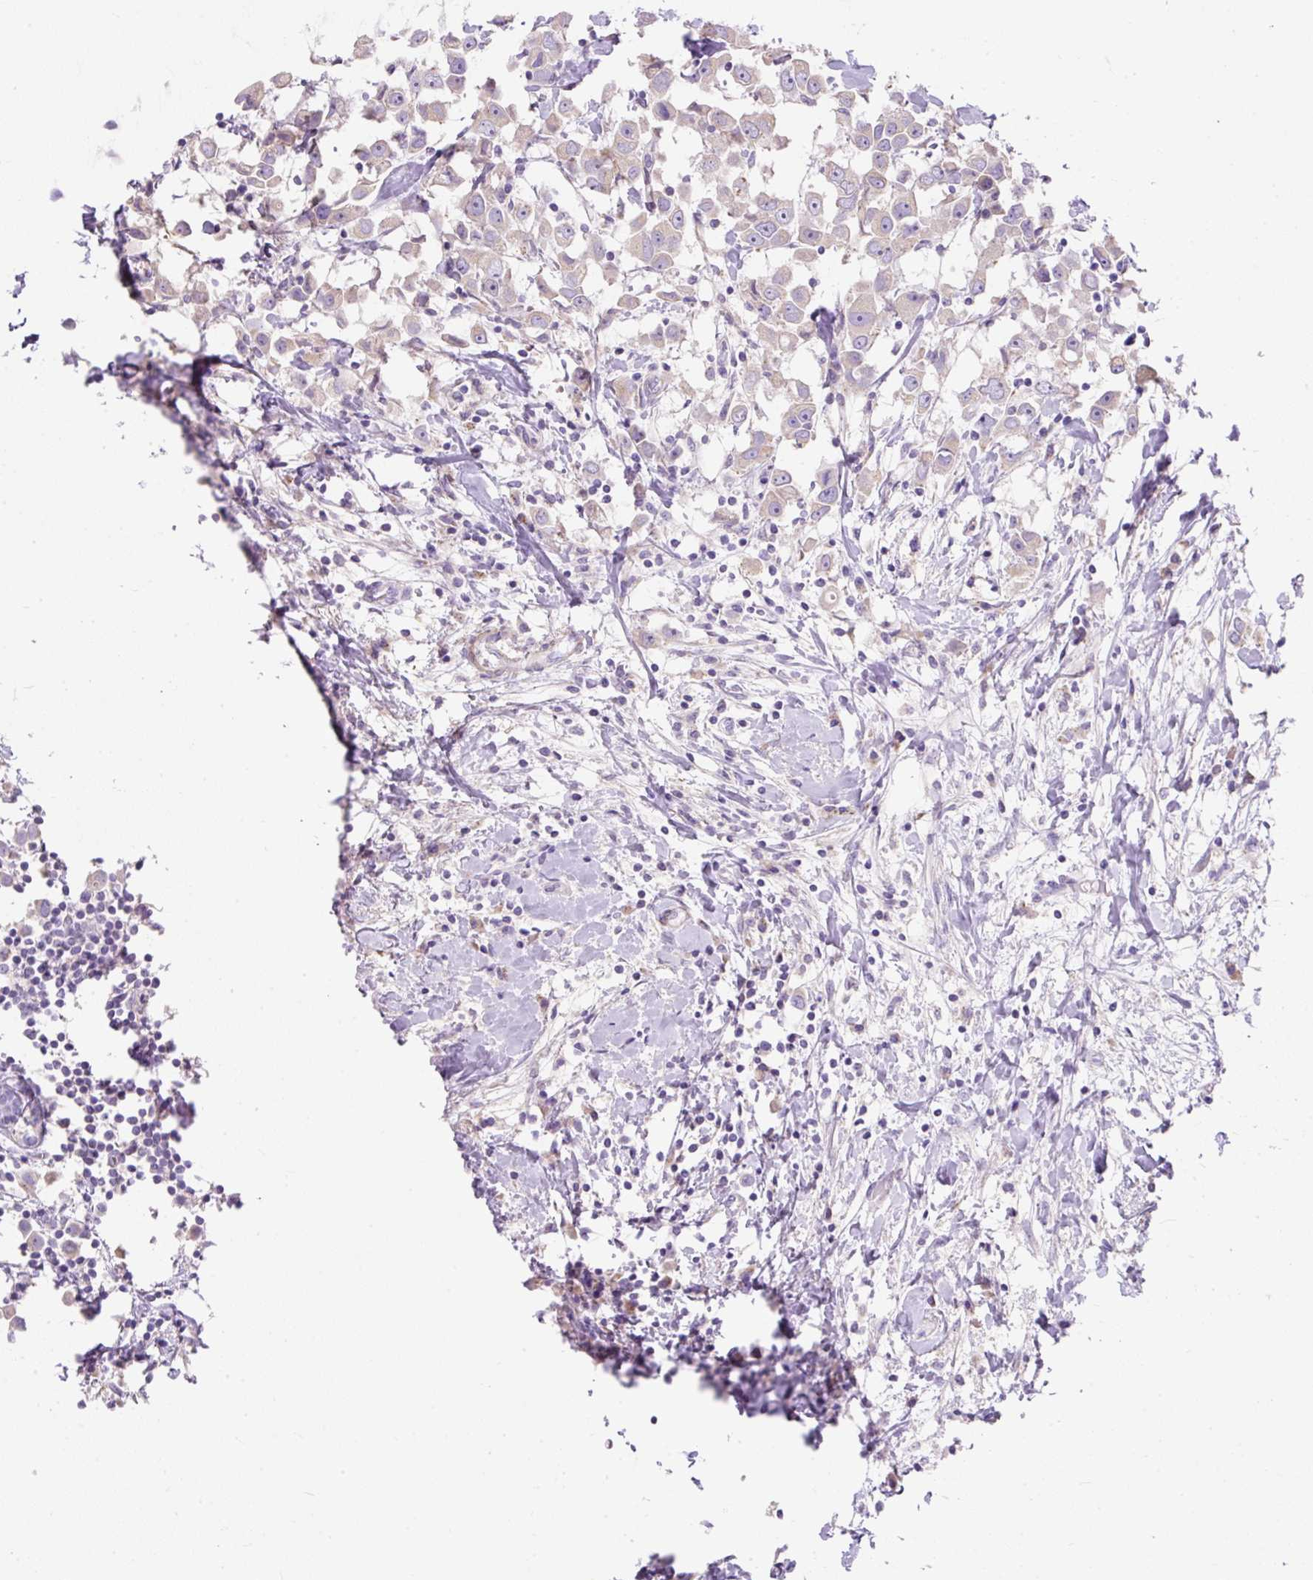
{"staining": {"intensity": "negative", "quantity": "none", "location": "none"}, "tissue": "breast cancer", "cell_type": "Tumor cells", "image_type": "cancer", "snomed": [{"axis": "morphology", "description": "Duct carcinoma"}, {"axis": "topography", "description": "Breast"}], "caption": "The immunohistochemistry (IHC) histopathology image has no significant expression in tumor cells of breast cancer (infiltrating ductal carcinoma) tissue. Brightfield microscopy of immunohistochemistry stained with DAB (brown) and hematoxylin (blue), captured at high magnification.", "gene": "SUSD5", "patient": {"sex": "female", "age": 61}}